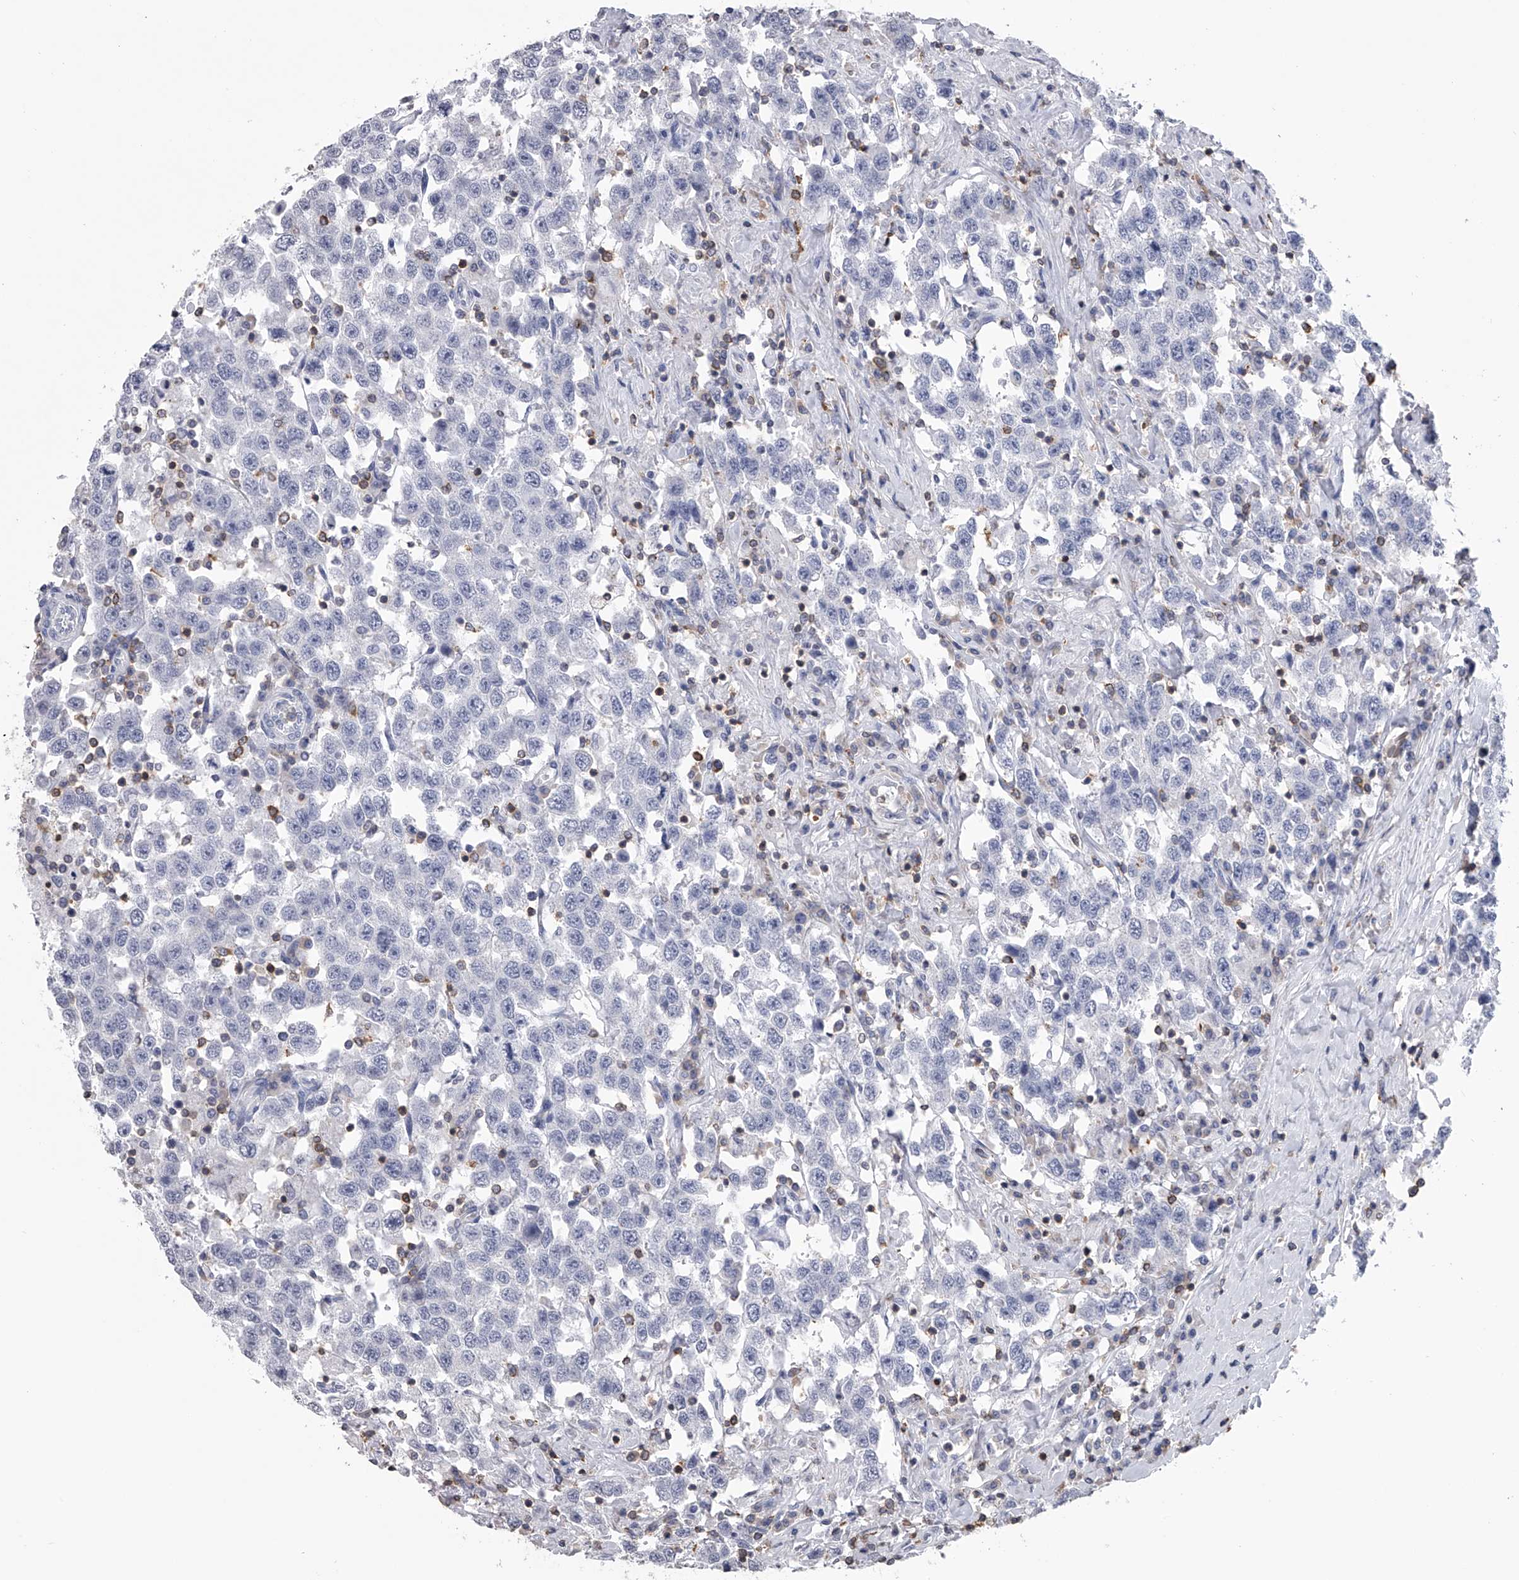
{"staining": {"intensity": "negative", "quantity": "none", "location": "none"}, "tissue": "testis cancer", "cell_type": "Tumor cells", "image_type": "cancer", "snomed": [{"axis": "morphology", "description": "Seminoma, NOS"}, {"axis": "topography", "description": "Testis"}], "caption": "This image is of testis cancer stained with immunohistochemistry to label a protein in brown with the nuclei are counter-stained blue. There is no expression in tumor cells.", "gene": "TASP1", "patient": {"sex": "male", "age": 41}}